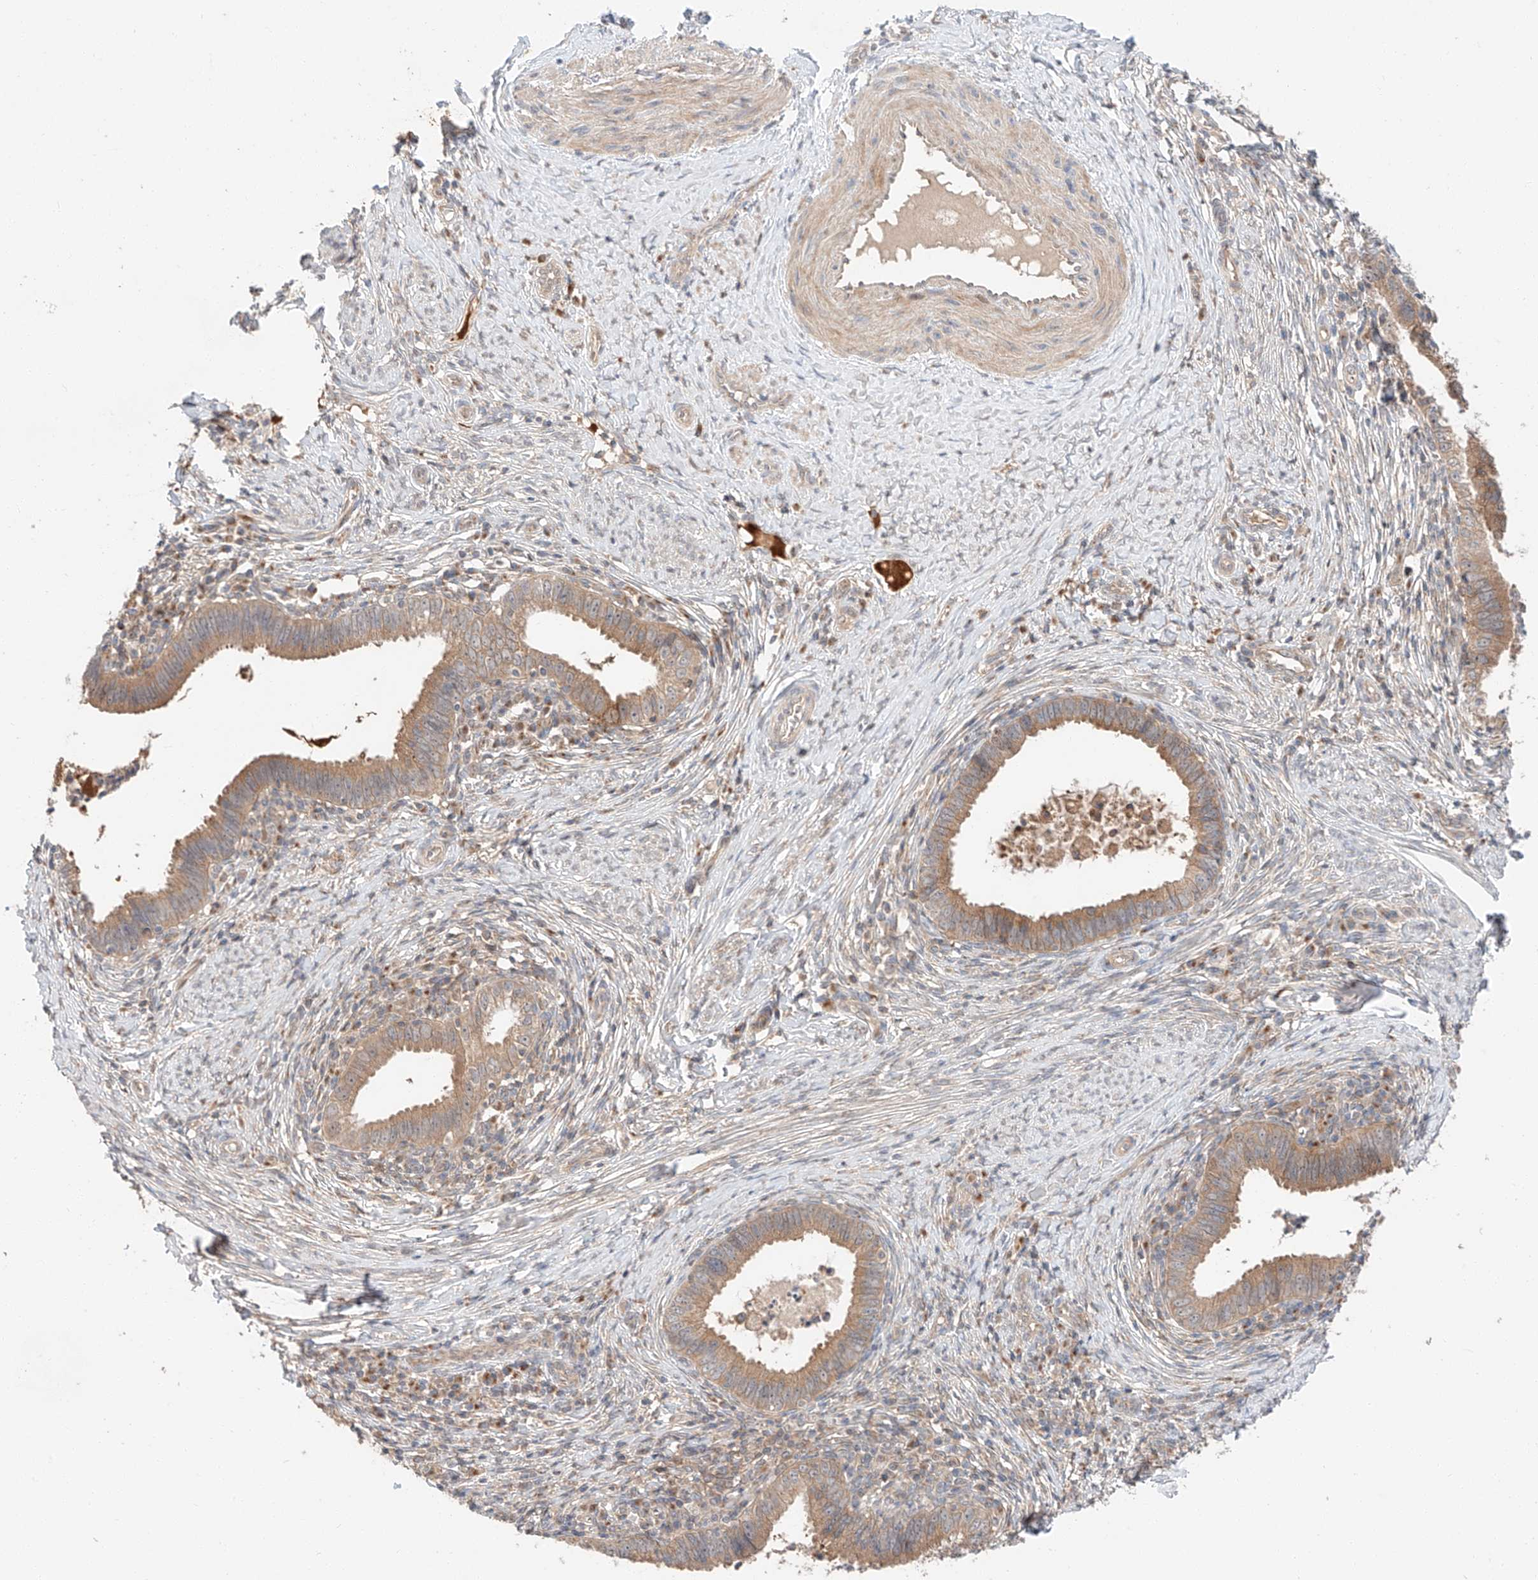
{"staining": {"intensity": "moderate", "quantity": ">75%", "location": "cytoplasmic/membranous"}, "tissue": "cervical cancer", "cell_type": "Tumor cells", "image_type": "cancer", "snomed": [{"axis": "morphology", "description": "Adenocarcinoma, NOS"}, {"axis": "topography", "description": "Cervix"}], "caption": "A high-resolution histopathology image shows immunohistochemistry (IHC) staining of cervical cancer (adenocarcinoma), which demonstrates moderate cytoplasmic/membranous staining in about >75% of tumor cells.", "gene": "XPNPEP1", "patient": {"sex": "female", "age": 36}}